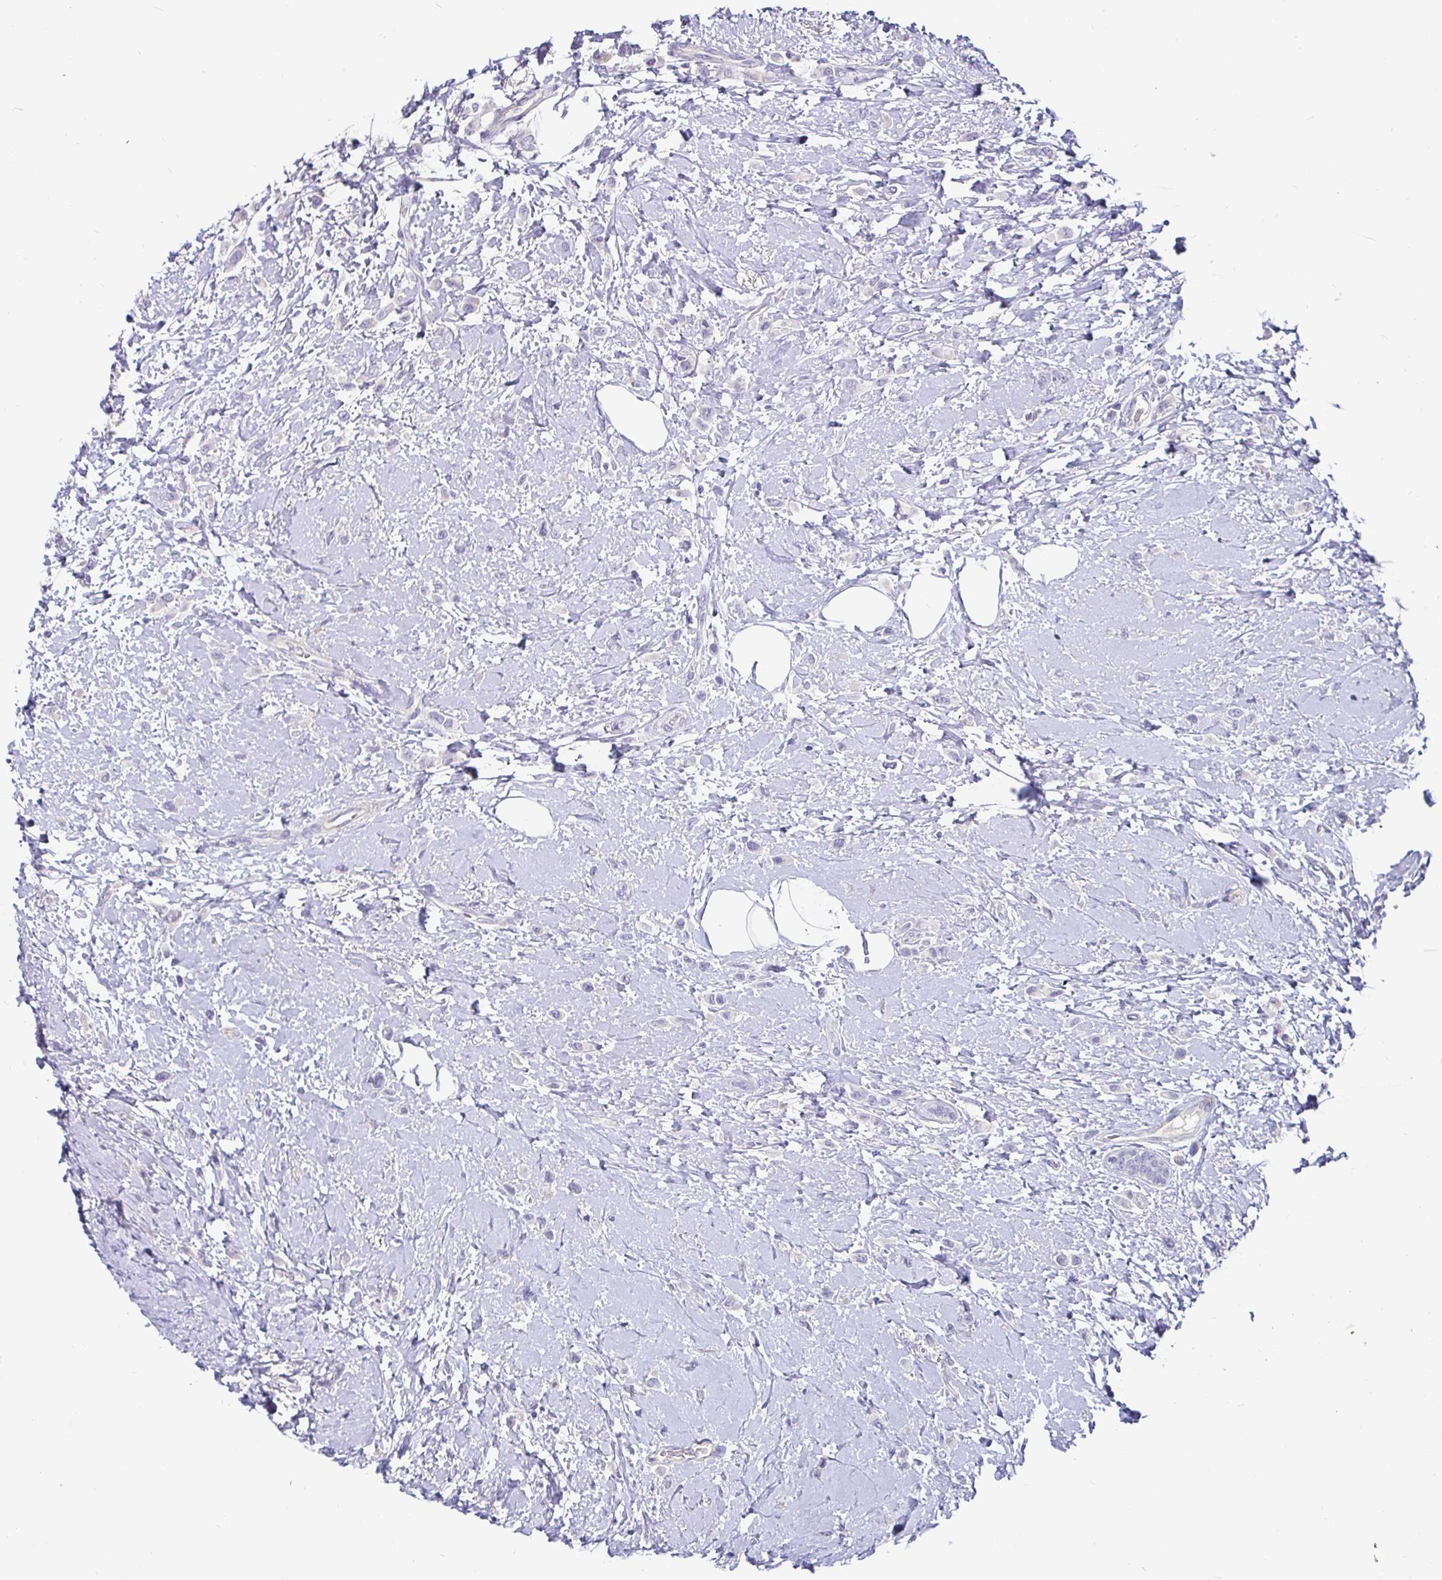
{"staining": {"intensity": "negative", "quantity": "none", "location": "none"}, "tissue": "breast cancer", "cell_type": "Tumor cells", "image_type": "cancer", "snomed": [{"axis": "morphology", "description": "Lobular carcinoma"}, {"axis": "topography", "description": "Breast"}], "caption": "The micrograph displays no significant positivity in tumor cells of lobular carcinoma (breast).", "gene": "ADAMTS6", "patient": {"sex": "female", "age": 66}}